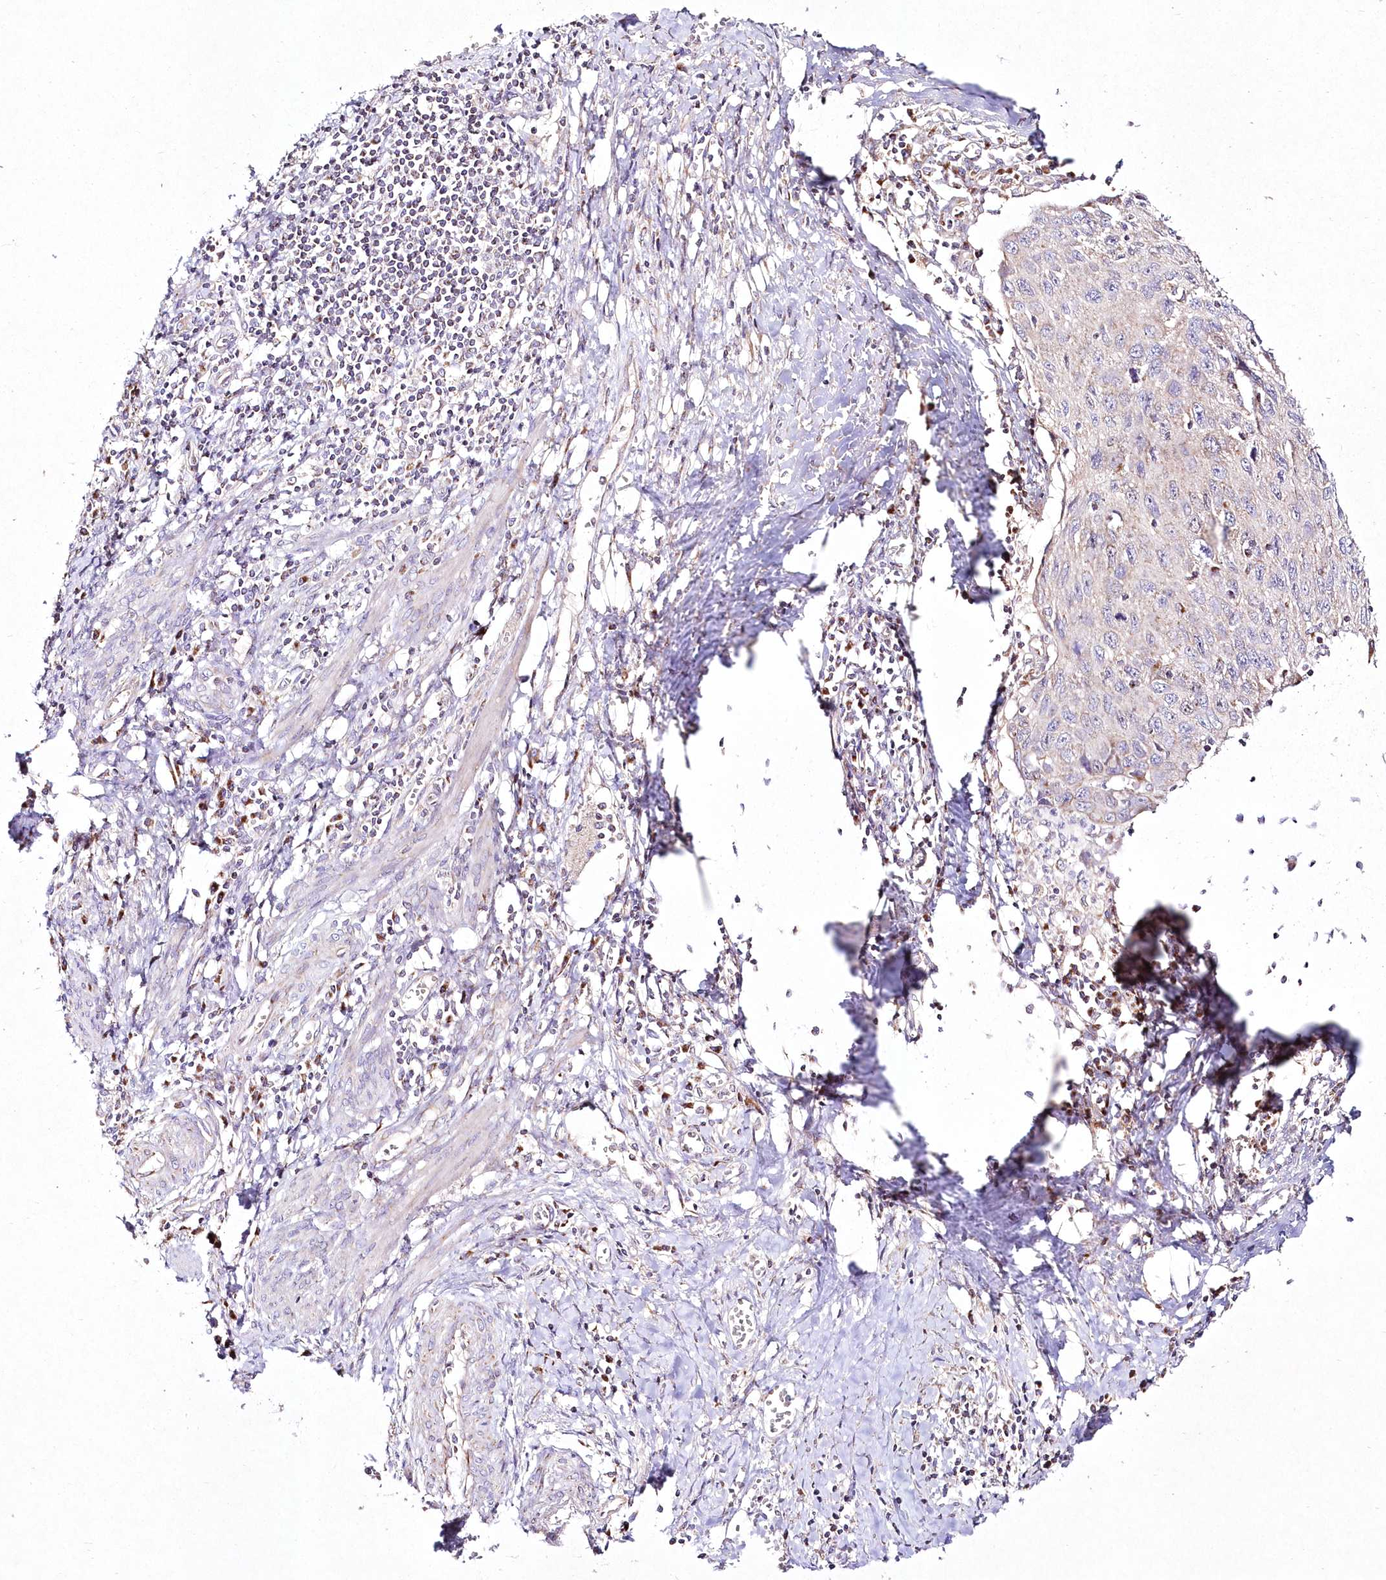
{"staining": {"intensity": "negative", "quantity": "none", "location": "none"}, "tissue": "cervical cancer", "cell_type": "Tumor cells", "image_type": "cancer", "snomed": [{"axis": "morphology", "description": "Squamous cell carcinoma, NOS"}, {"axis": "topography", "description": "Cervix"}], "caption": "Immunohistochemistry (IHC) micrograph of neoplastic tissue: human cervical squamous cell carcinoma stained with DAB (3,3'-diaminobenzidine) demonstrates no significant protein staining in tumor cells.", "gene": "DNA2", "patient": {"sex": "female", "age": 53}}